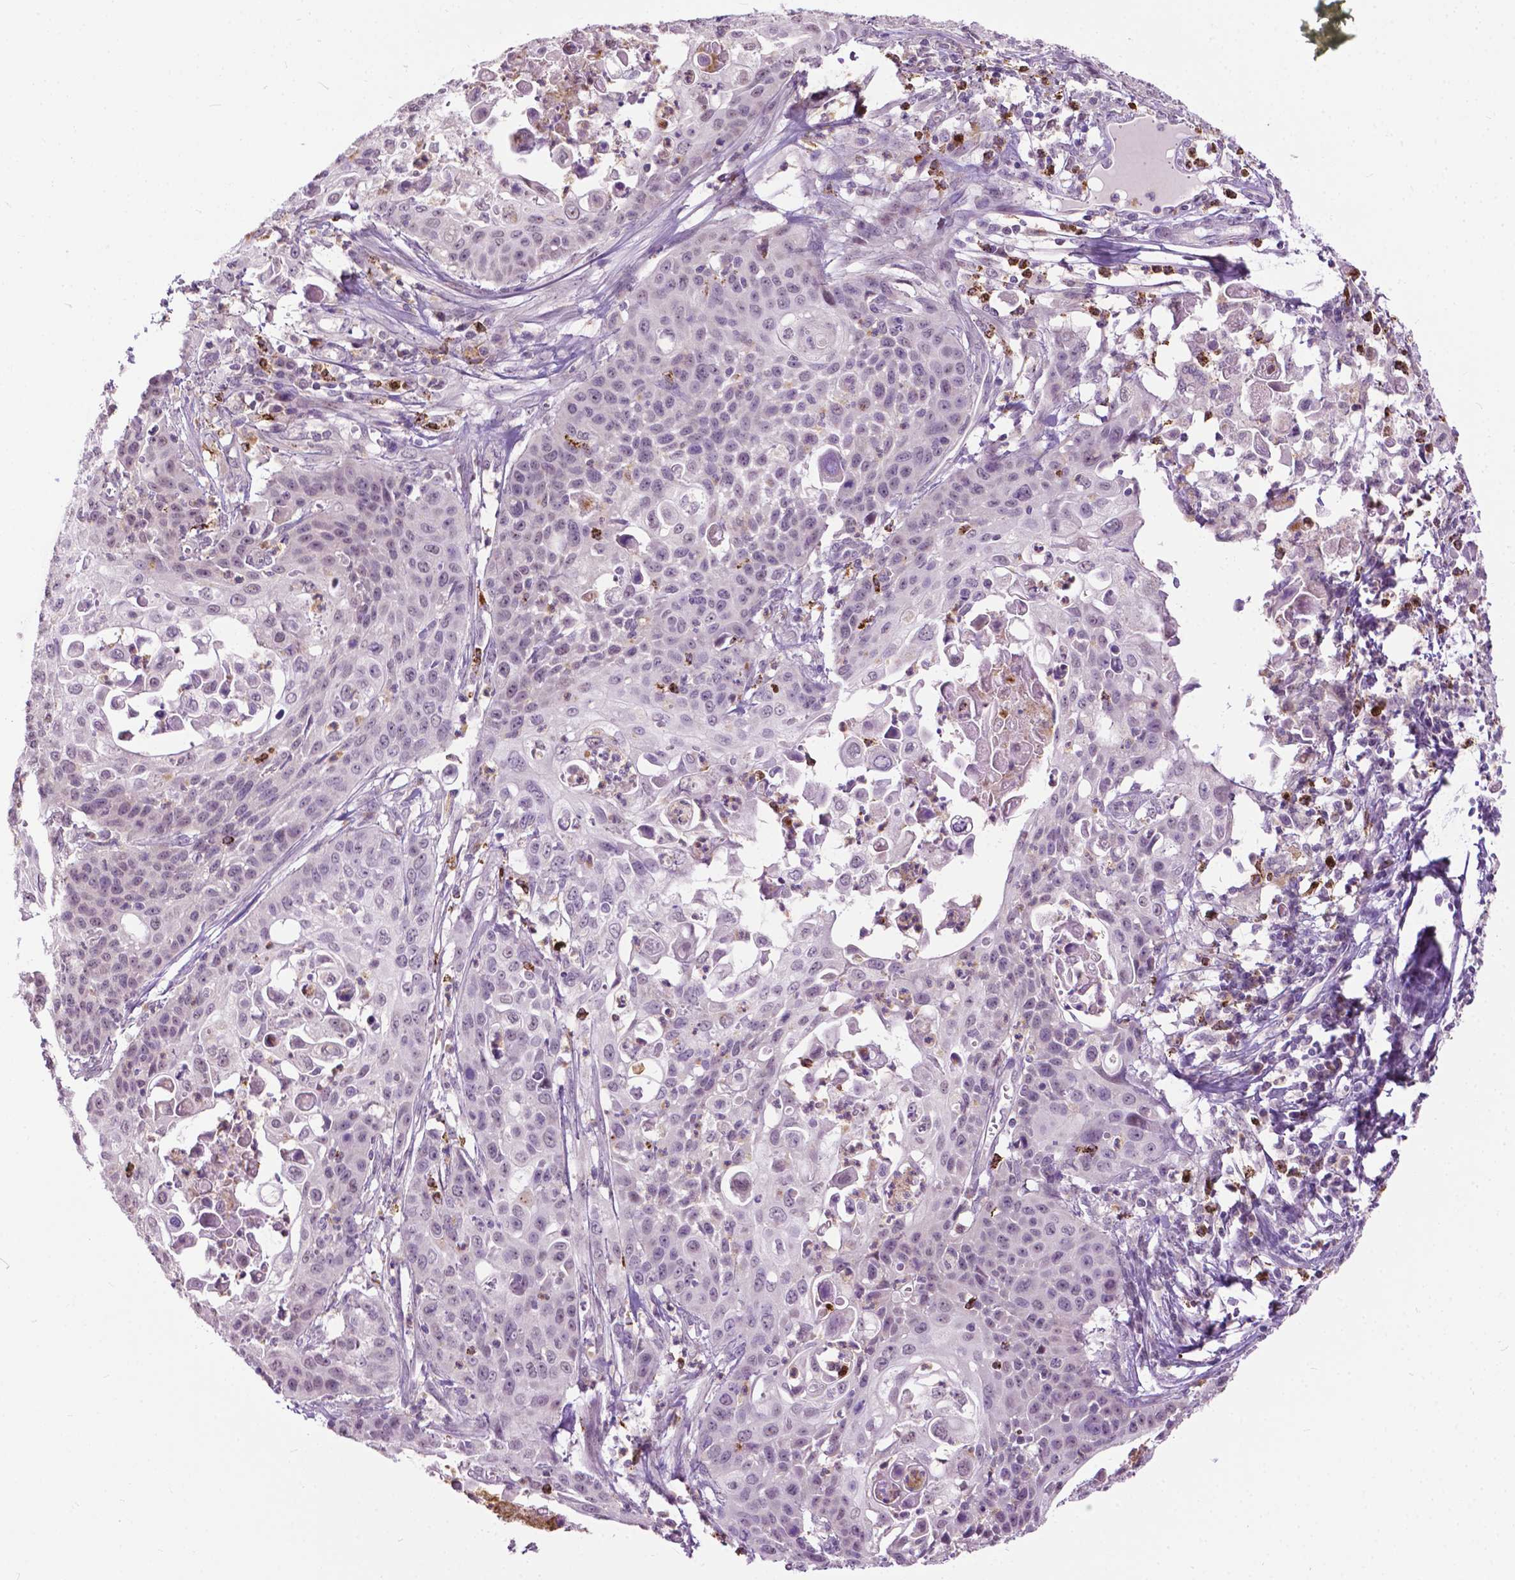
{"staining": {"intensity": "negative", "quantity": "none", "location": "none"}, "tissue": "cervical cancer", "cell_type": "Tumor cells", "image_type": "cancer", "snomed": [{"axis": "morphology", "description": "Squamous cell carcinoma, NOS"}, {"axis": "topography", "description": "Cervix"}], "caption": "The image exhibits no staining of tumor cells in squamous cell carcinoma (cervical).", "gene": "TTC9B", "patient": {"sex": "female", "age": 65}}